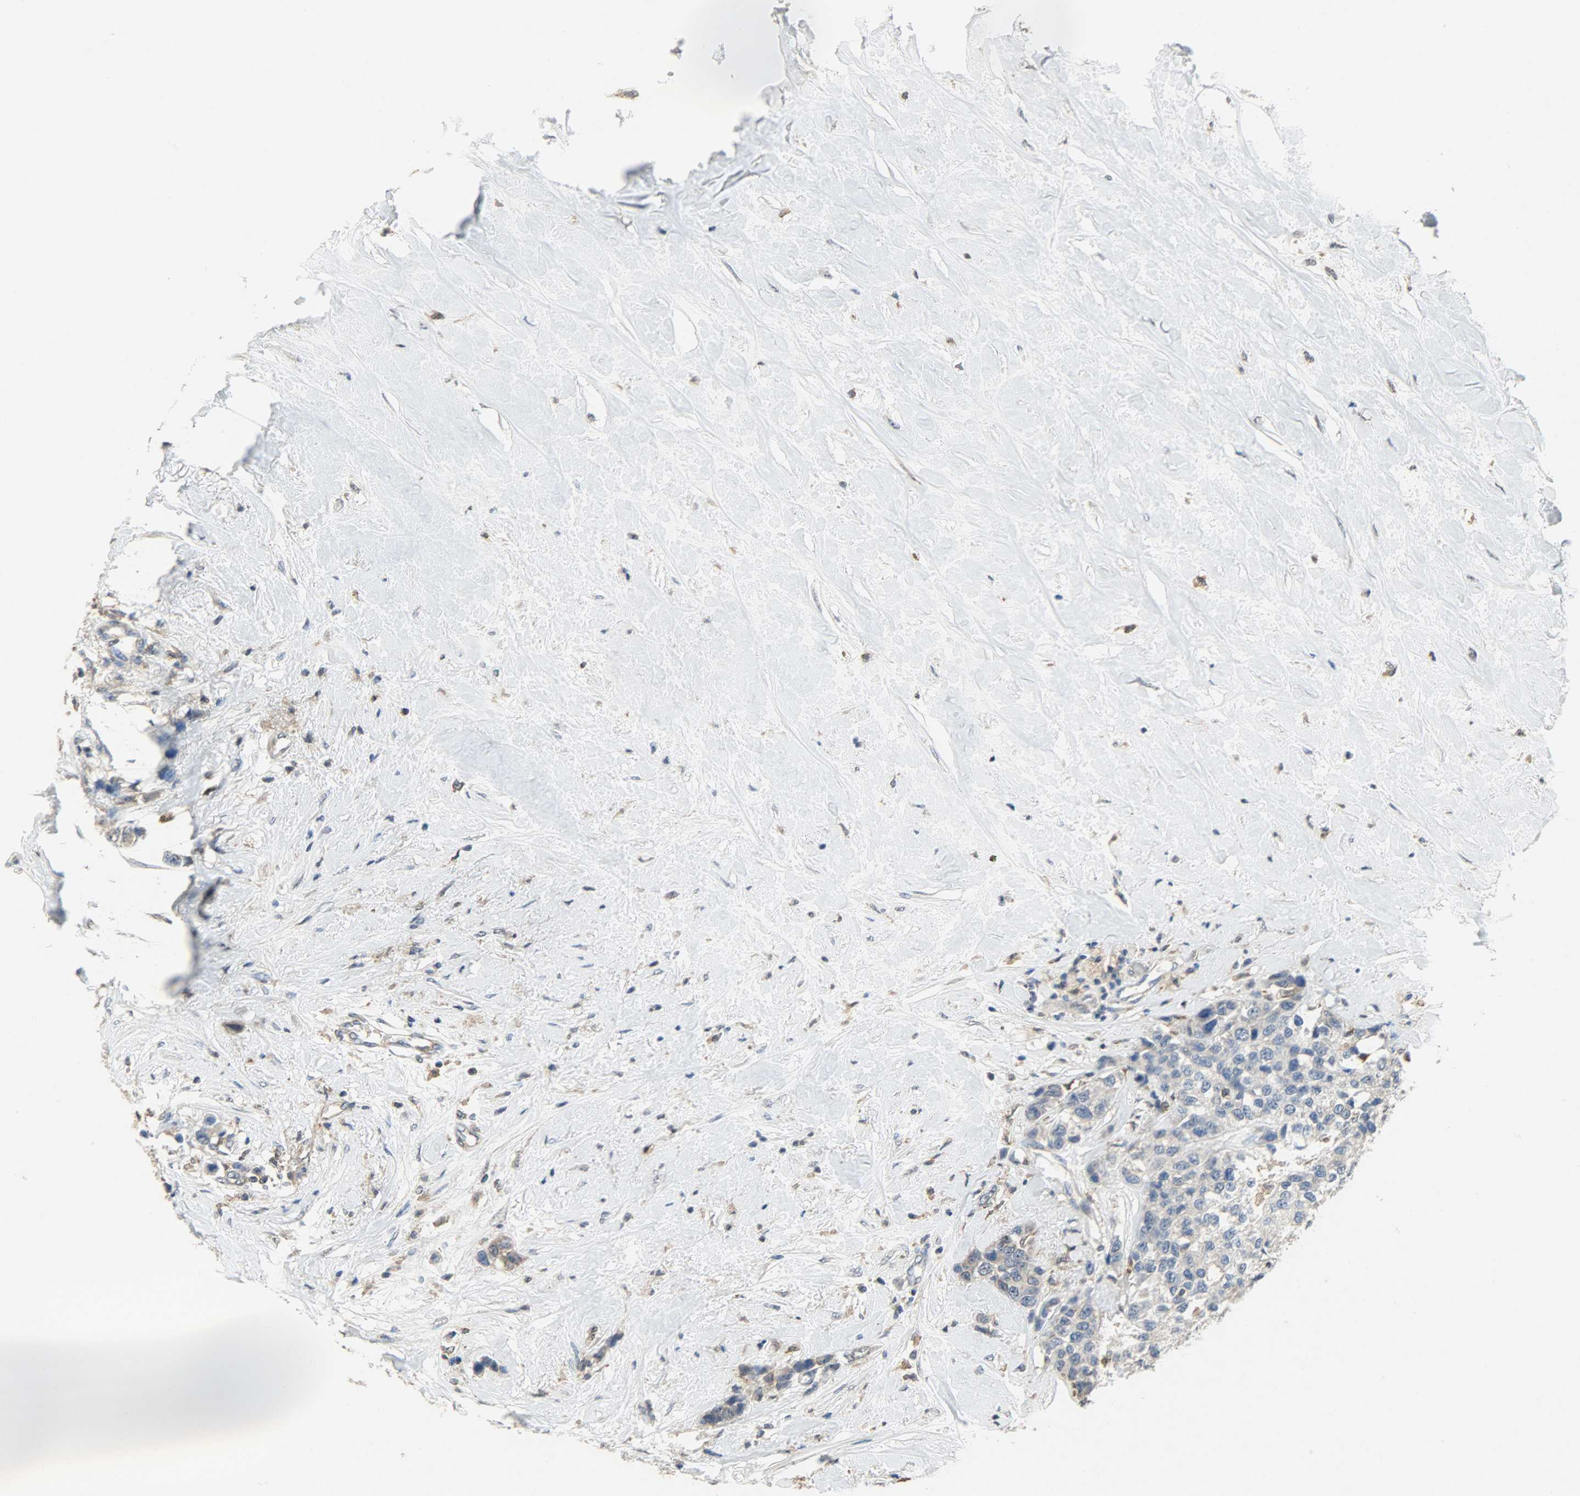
{"staining": {"intensity": "weak", "quantity": "25%-75%", "location": "cytoplasmic/membranous"}, "tissue": "breast cancer", "cell_type": "Tumor cells", "image_type": "cancer", "snomed": [{"axis": "morphology", "description": "Duct carcinoma"}, {"axis": "topography", "description": "Breast"}], "caption": "A high-resolution histopathology image shows IHC staining of breast intraductal carcinoma, which displays weak cytoplasmic/membranous staining in approximately 25%-75% of tumor cells.", "gene": "TRIM21", "patient": {"sex": "female", "age": 51}}